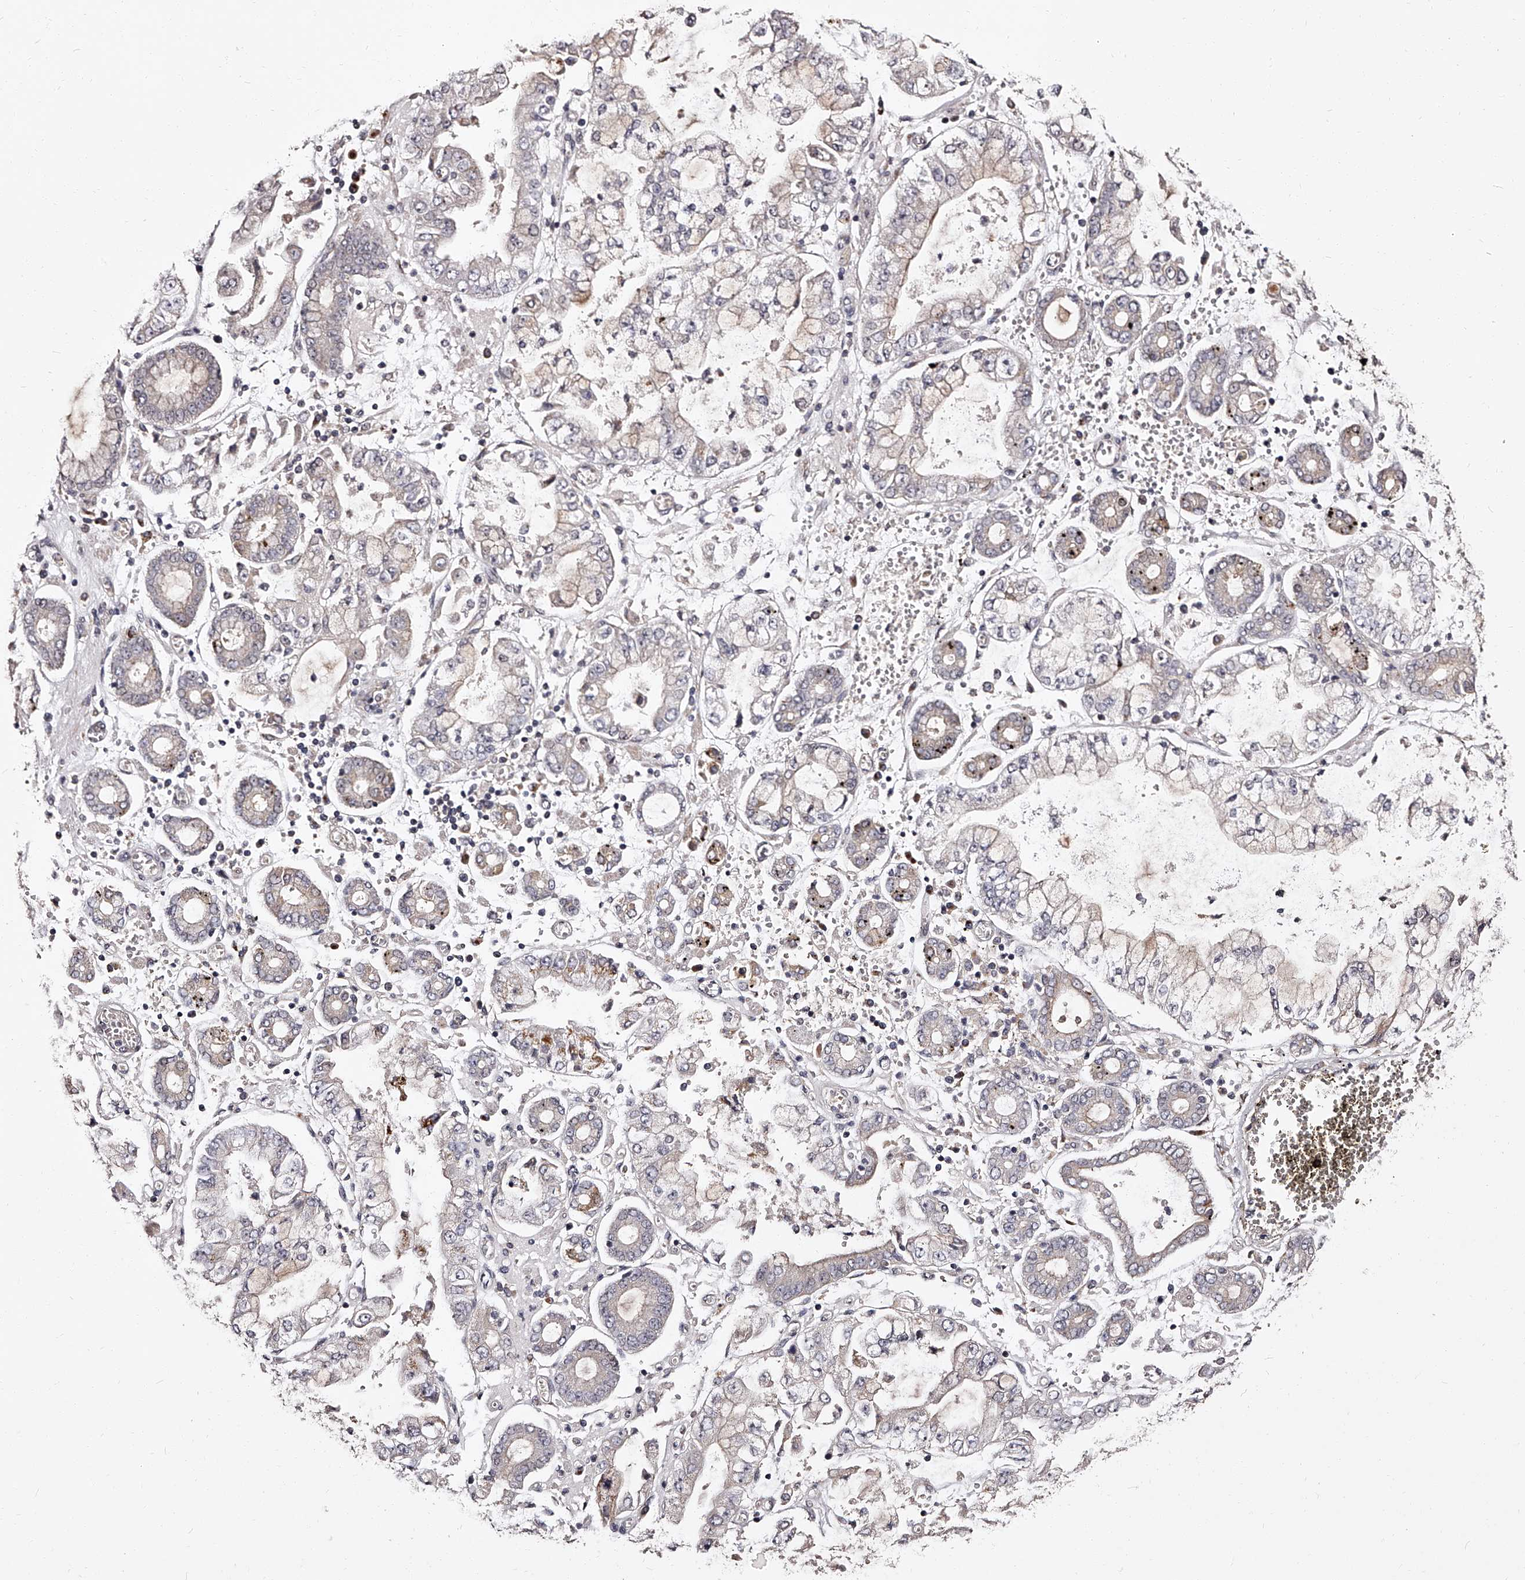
{"staining": {"intensity": "negative", "quantity": "none", "location": "none"}, "tissue": "stomach cancer", "cell_type": "Tumor cells", "image_type": "cancer", "snomed": [{"axis": "morphology", "description": "Adenocarcinoma, NOS"}, {"axis": "topography", "description": "Stomach"}], "caption": "Immunohistochemical staining of stomach cancer (adenocarcinoma) demonstrates no significant positivity in tumor cells.", "gene": "RSC1A1", "patient": {"sex": "male", "age": 76}}